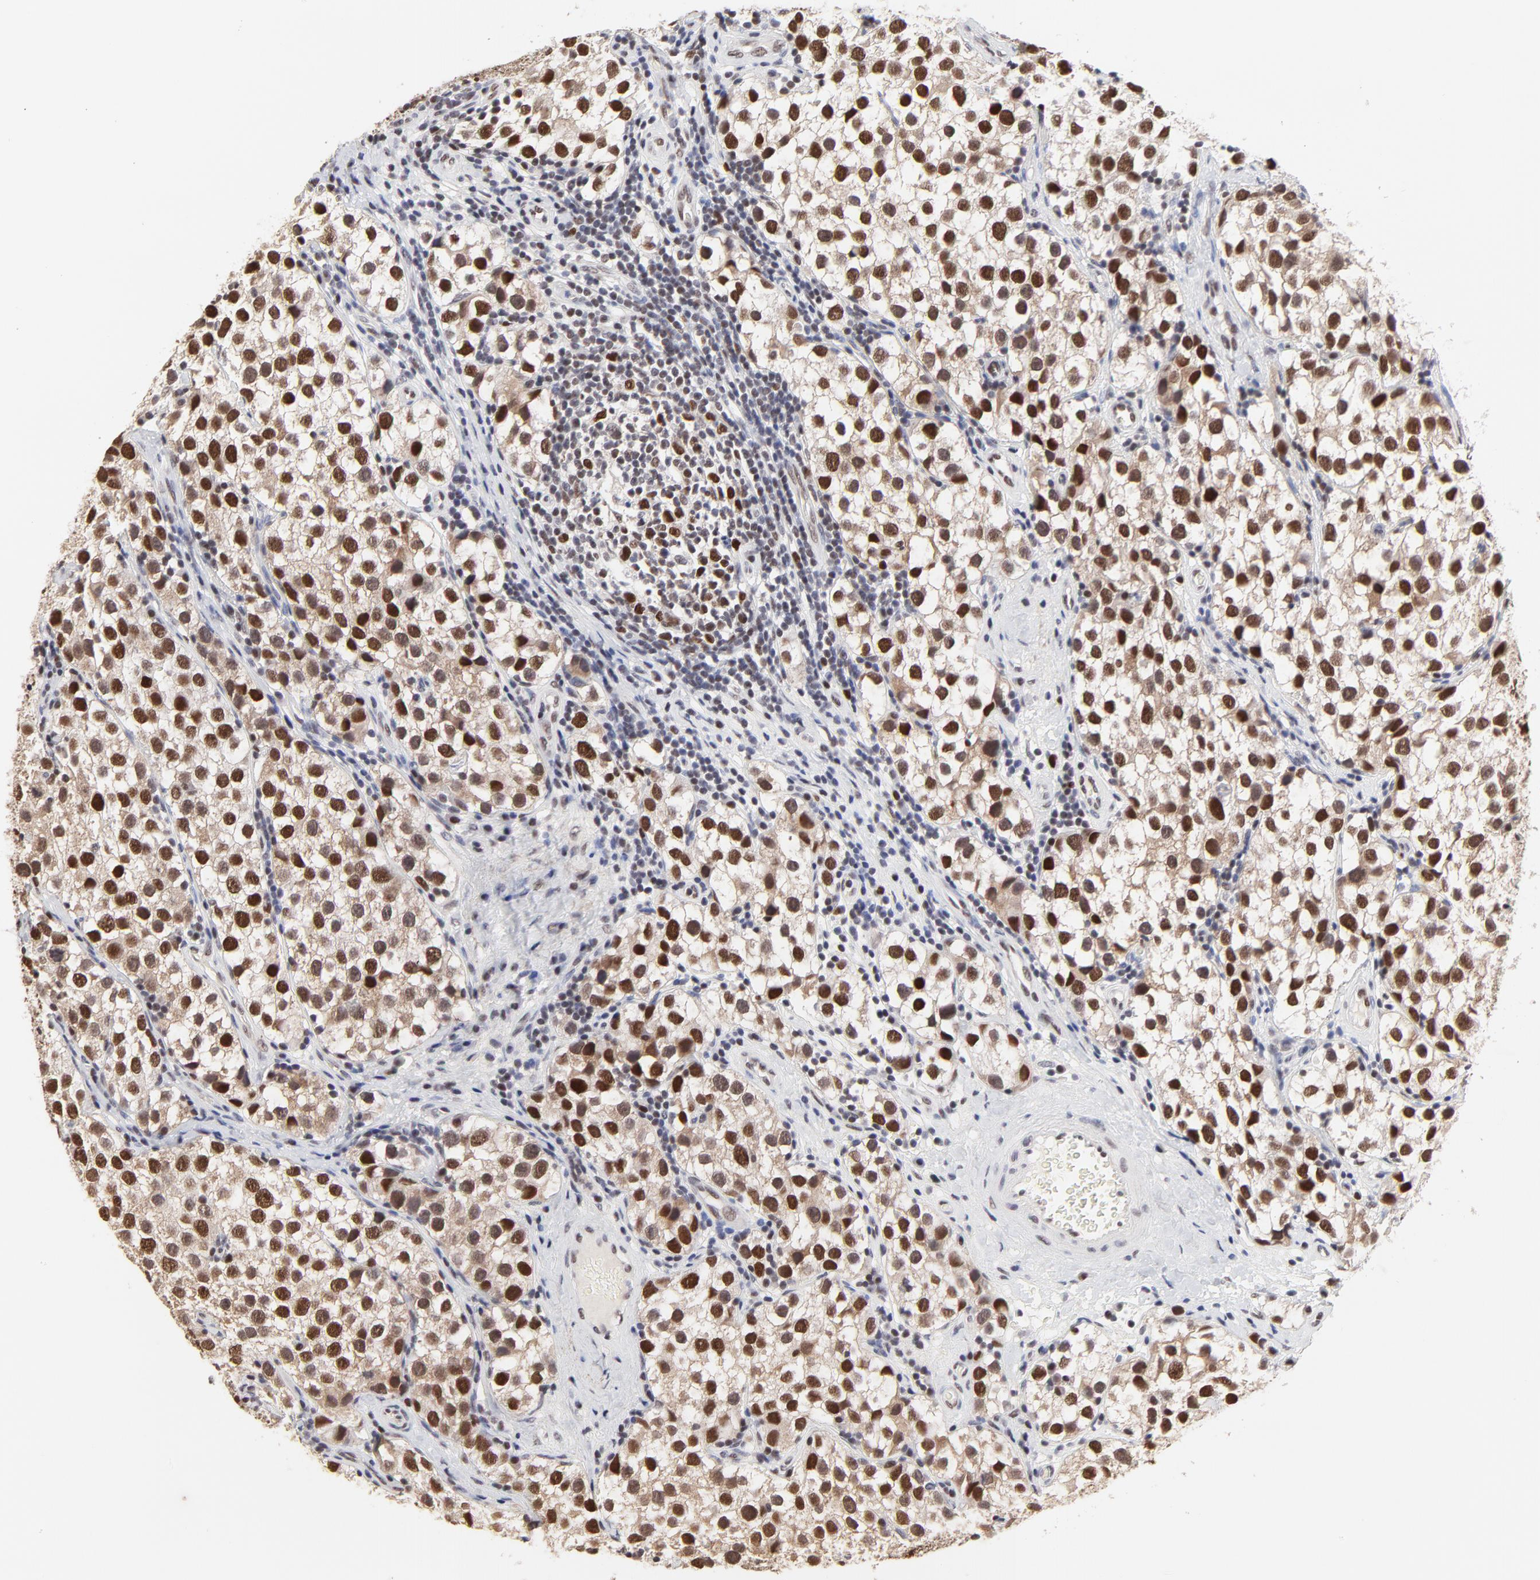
{"staining": {"intensity": "strong", "quantity": ">75%", "location": "nuclear"}, "tissue": "testis cancer", "cell_type": "Tumor cells", "image_type": "cancer", "snomed": [{"axis": "morphology", "description": "Seminoma, NOS"}, {"axis": "topography", "description": "Testis"}], "caption": "The histopathology image reveals staining of testis seminoma, revealing strong nuclear protein staining (brown color) within tumor cells. Ihc stains the protein in brown and the nuclei are stained blue.", "gene": "OGFOD1", "patient": {"sex": "male", "age": 39}}